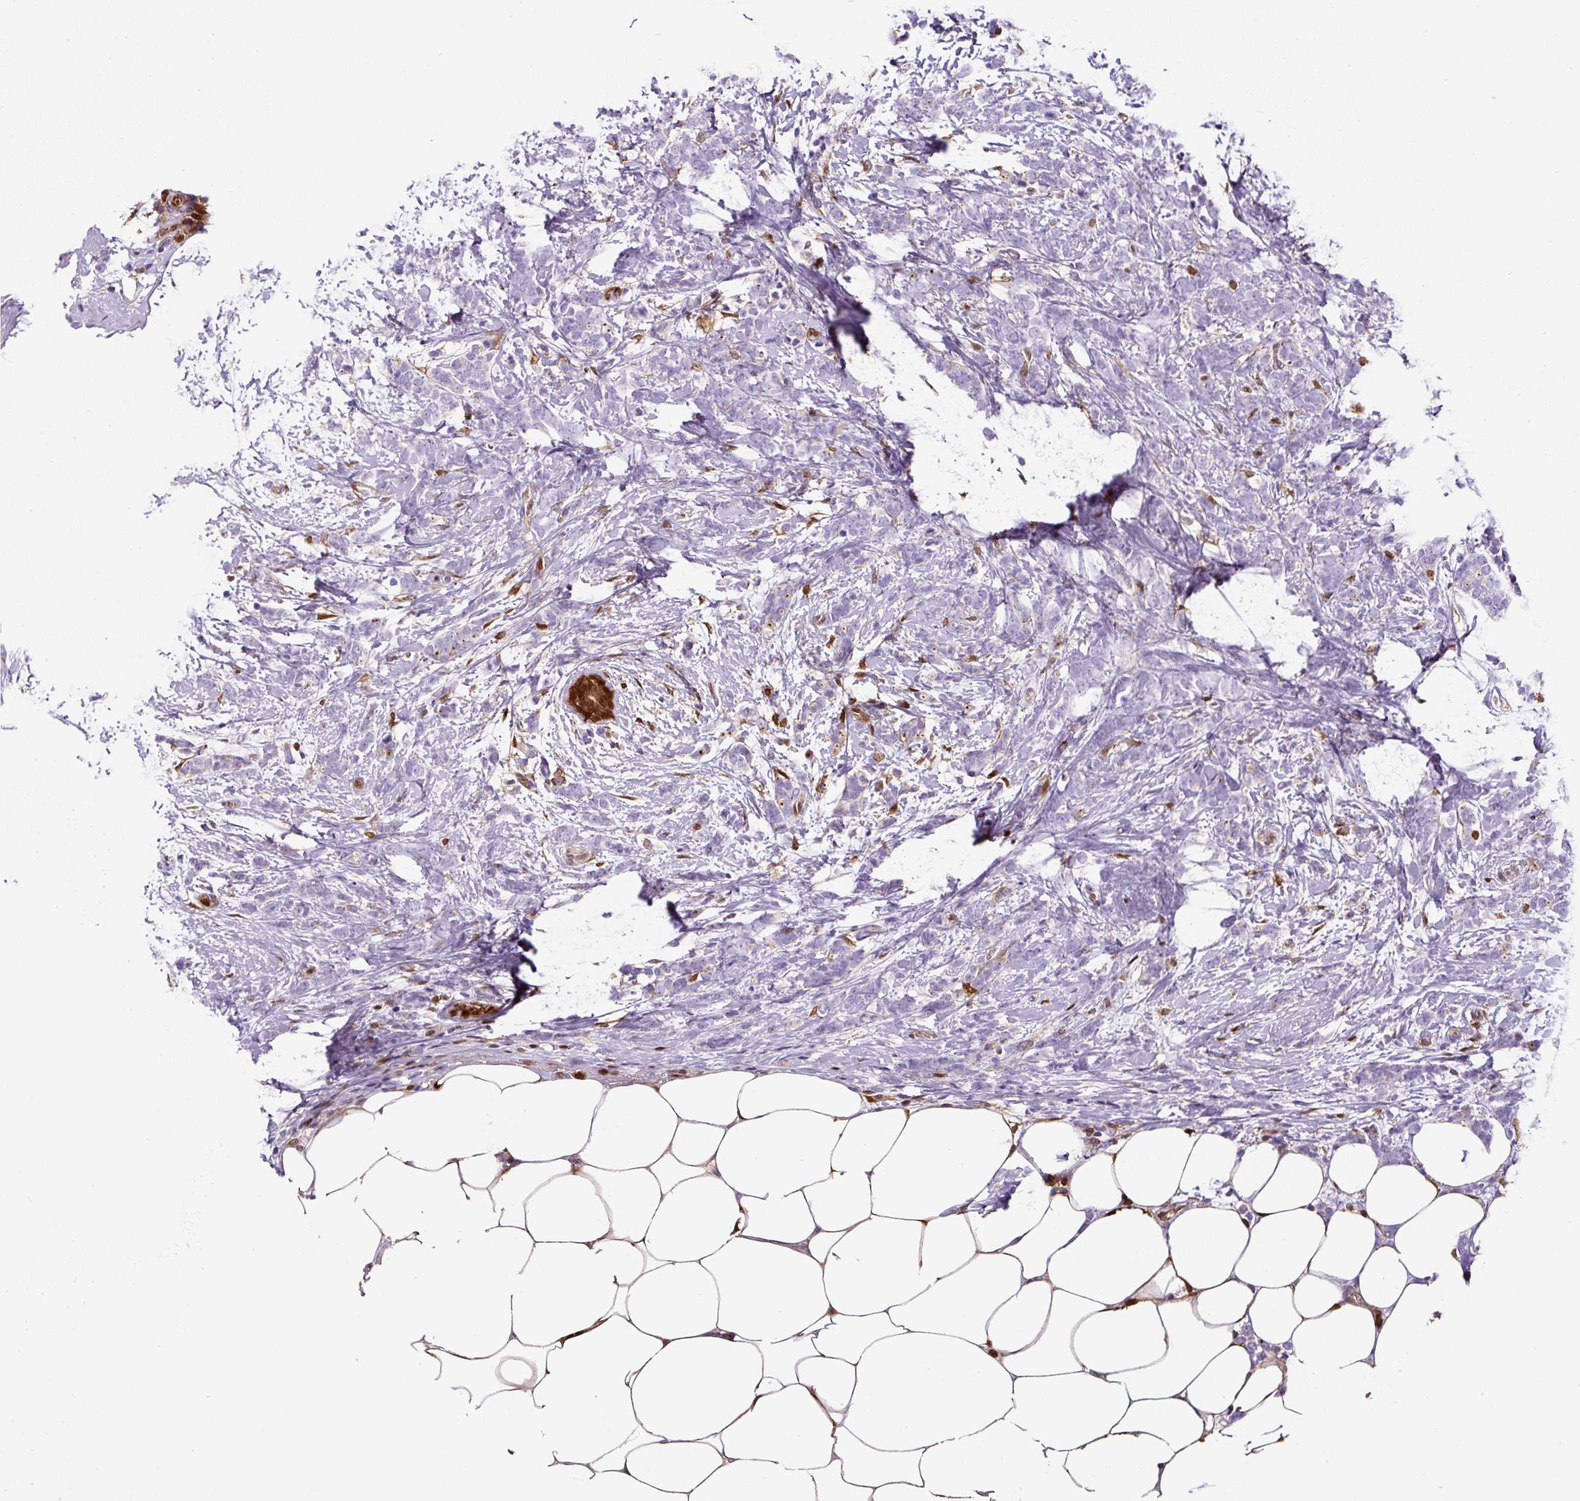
{"staining": {"intensity": "negative", "quantity": "none", "location": "none"}, "tissue": "breast cancer", "cell_type": "Tumor cells", "image_type": "cancer", "snomed": [{"axis": "morphology", "description": "Lobular carcinoma"}, {"axis": "topography", "description": "Breast"}], "caption": "The histopathology image displays no significant staining in tumor cells of breast cancer (lobular carcinoma).", "gene": "ANXA1", "patient": {"sex": "female", "age": 58}}